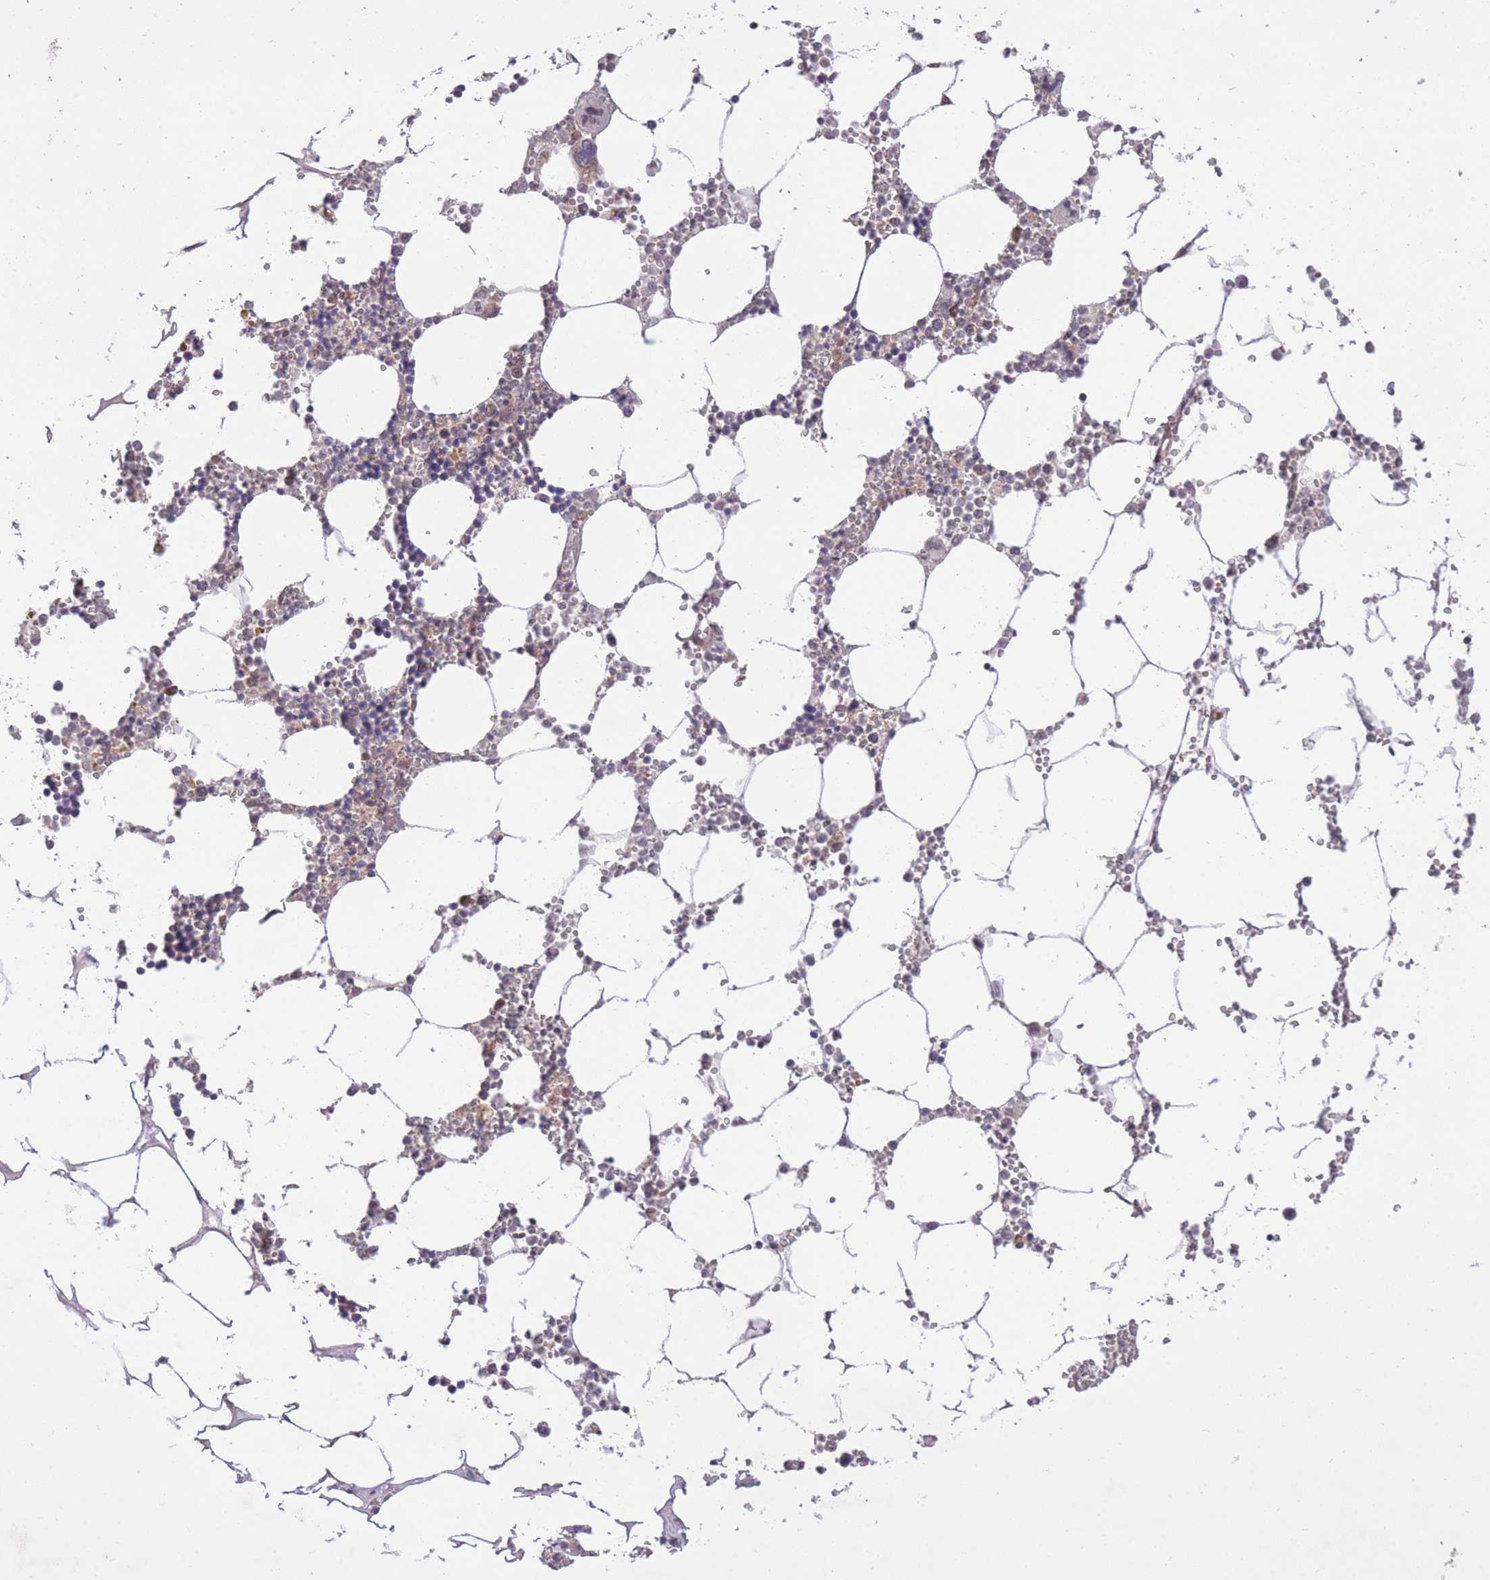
{"staining": {"intensity": "negative", "quantity": "none", "location": "none"}, "tissue": "bone marrow", "cell_type": "Hematopoietic cells", "image_type": "normal", "snomed": [{"axis": "morphology", "description": "Normal tissue, NOS"}, {"axis": "topography", "description": "Bone marrow"}], "caption": "Protein analysis of normal bone marrow displays no significant staining in hematopoietic cells. The staining was performed using DAB (3,3'-diaminobenzidine) to visualize the protein expression in brown, while the nuclei were stained in blue with hematoxylin (Magnification: 20x).", "gene": "ELOA2", "patient": {"sex": "male", "age": 54}}